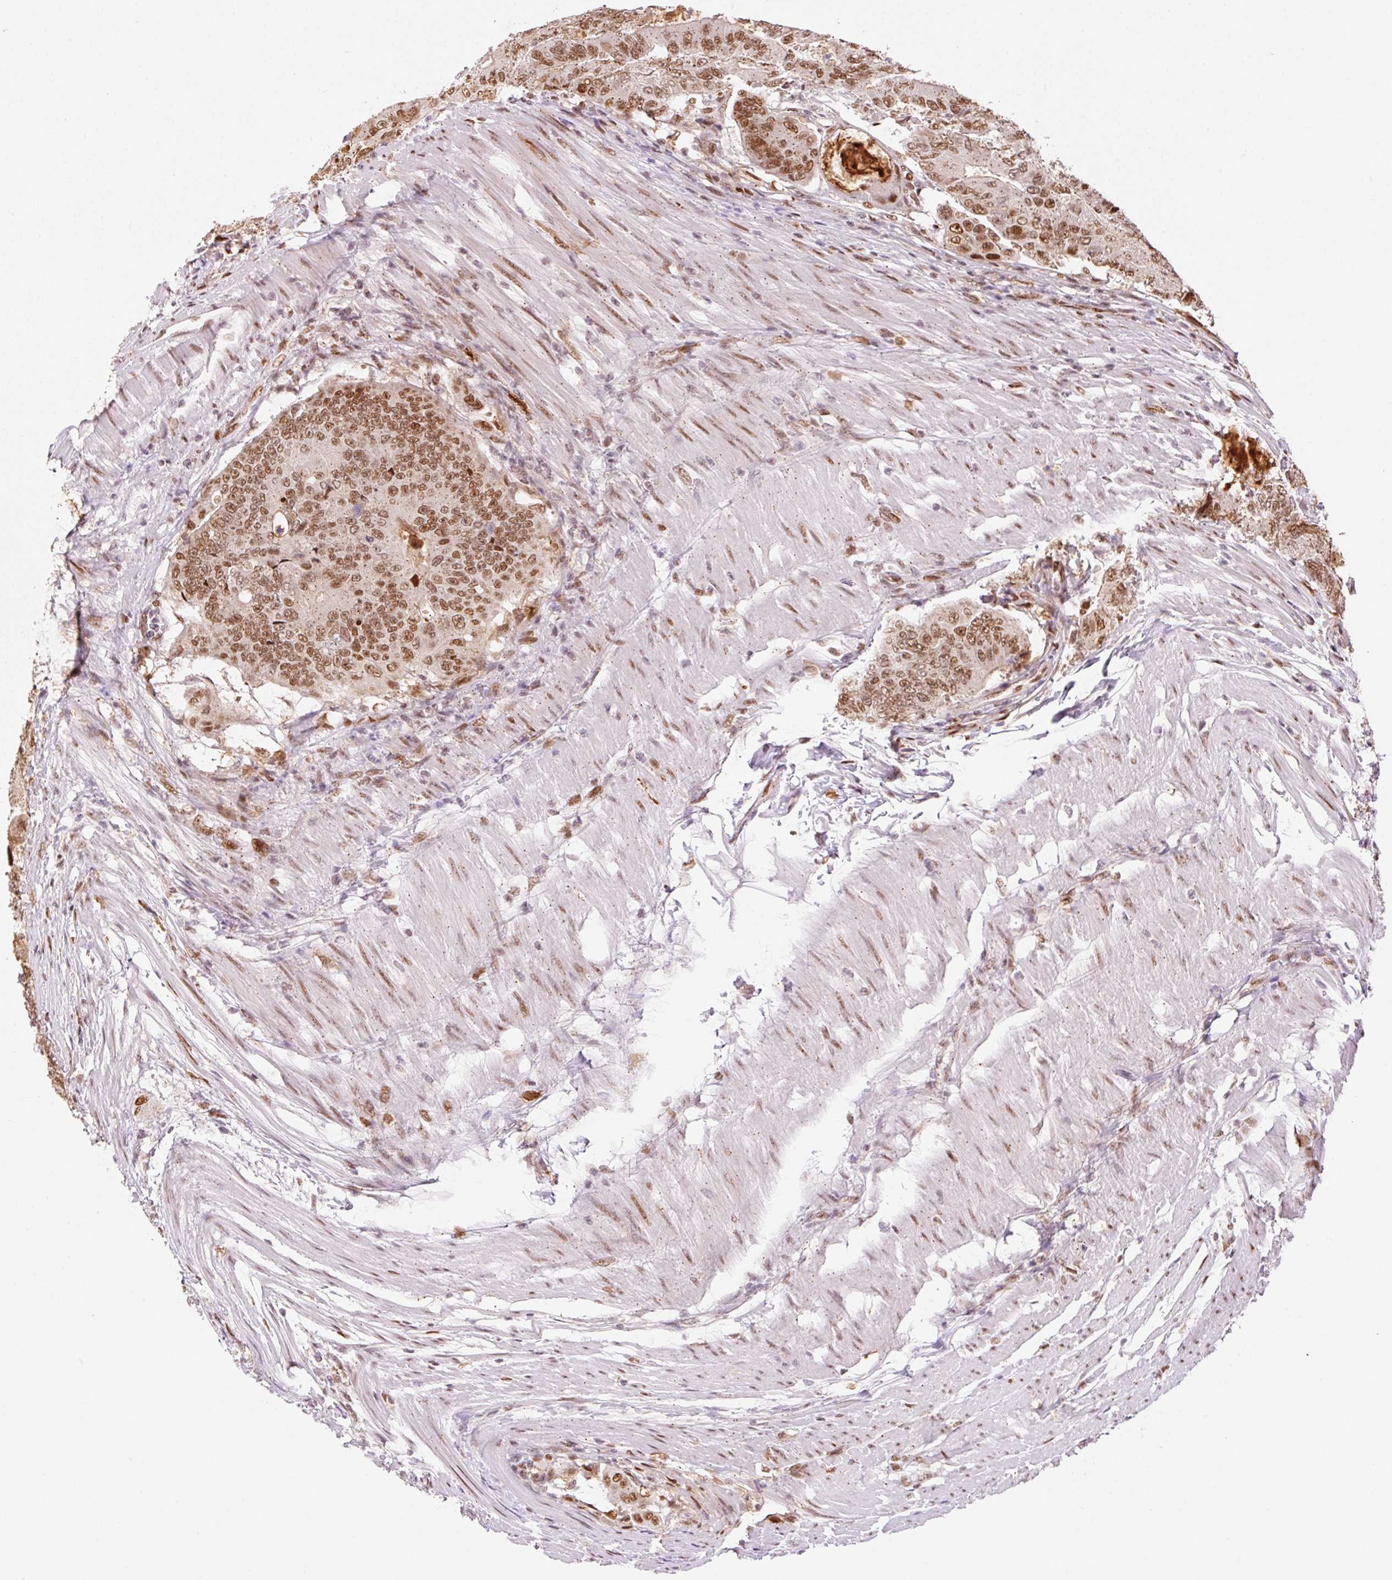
{"staining": {"intensity": "moderate", "quantity": ">75%", "location": "nuclear"}, "tissue": "colorectal cancer", "cell_type": "Tumor cells", "image_type": "cancer", "snomed": [{"axis": "morphology", "description": "Adenocarcinoma, NOS"}, {"axis": "topography", "description": "Colon"}], "caption": "Colorectal cancer was stained to show a protein in brown. There is medium levels of moderate nuclear expression in approximately >75% of tumor cells.", "gene": "GPR139", "patient": {"sex": "female", "age": 48}}